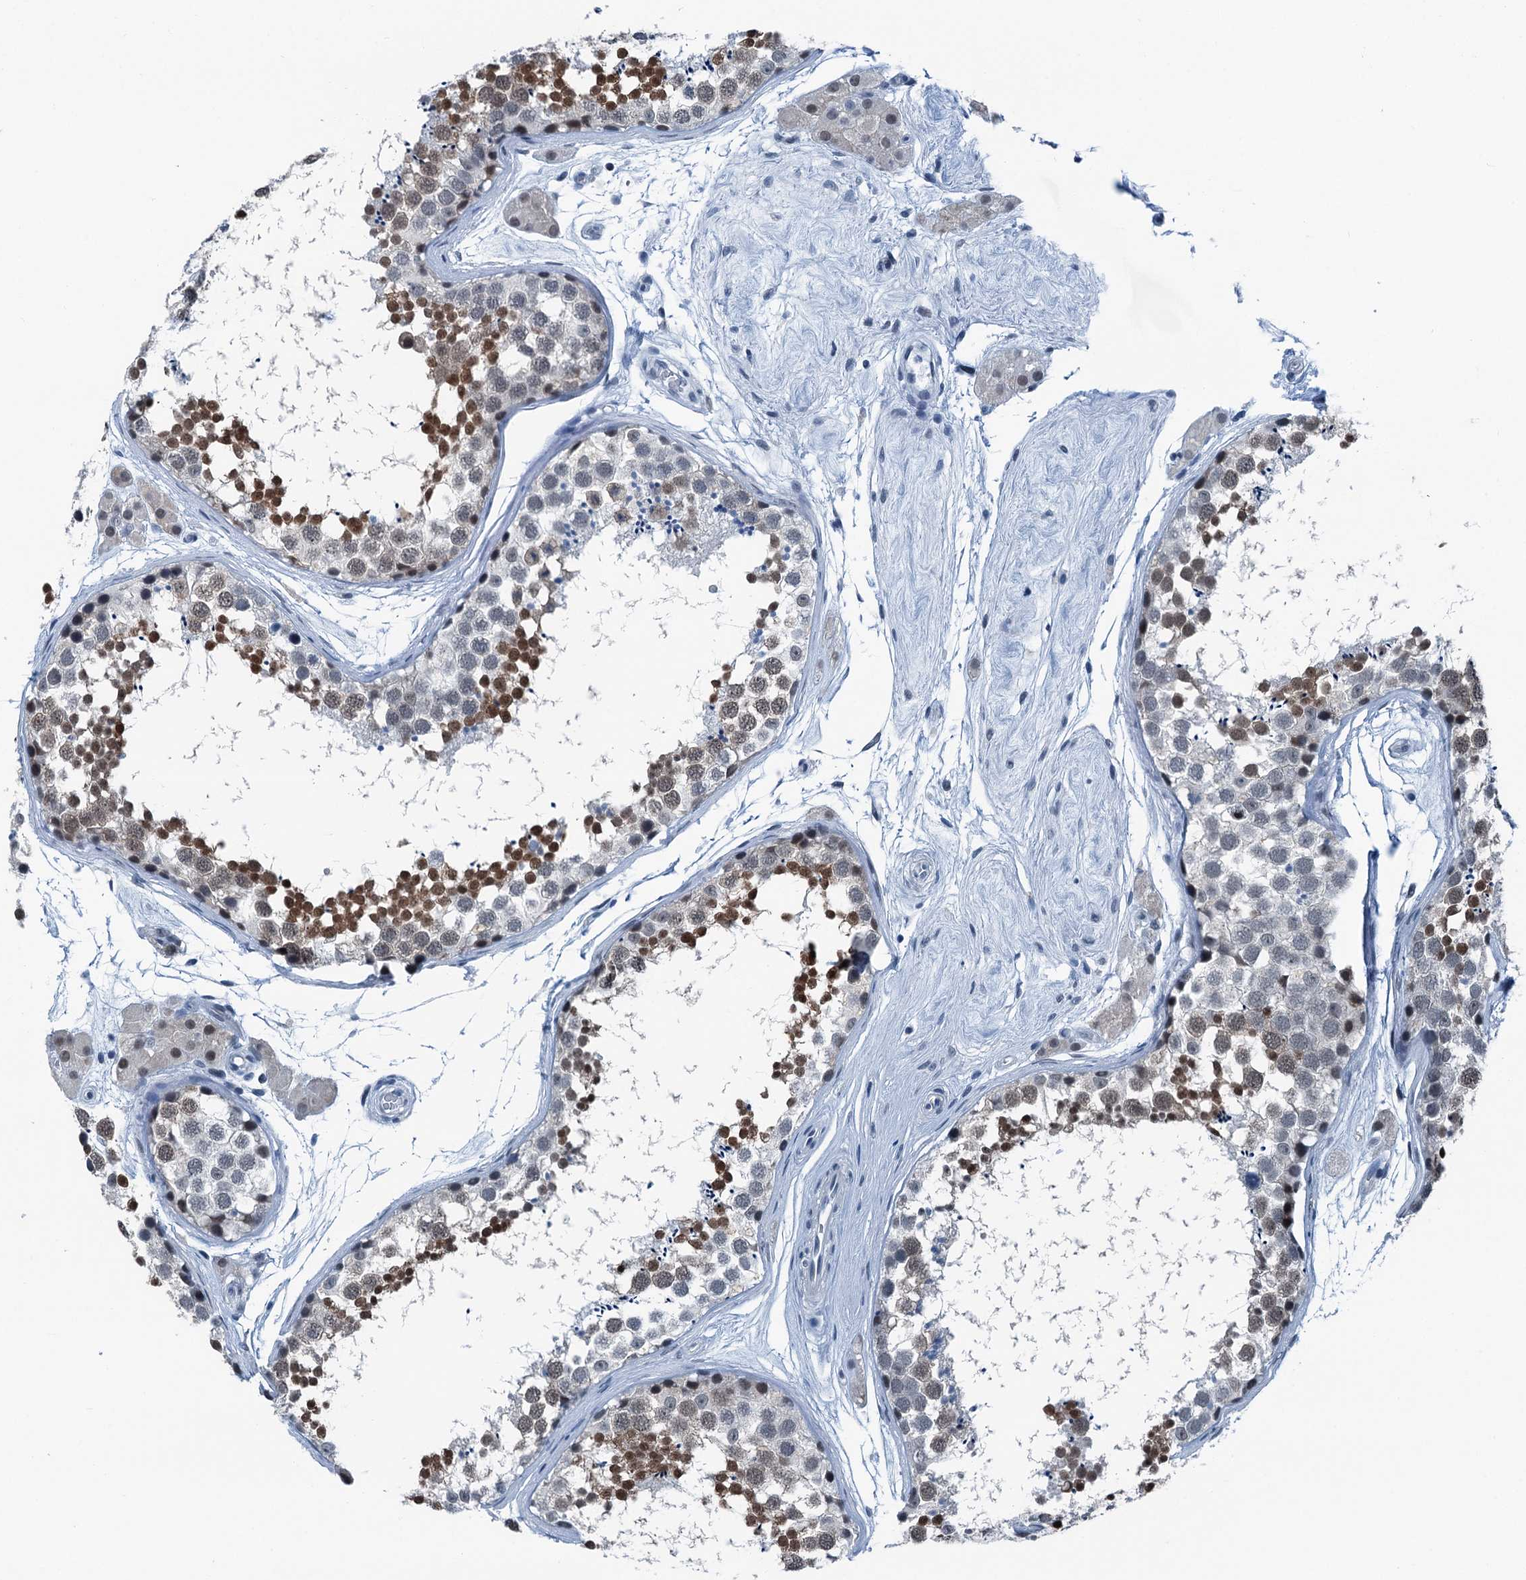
{"staining": {"intensity": "moderate", "quantity": "25%-75%", "location": "nuclear"}, "tissue": "testis", "cell_type": "Cells in seminiferous ducts", "image_type": "normal", "snomed": [{"axis": "morphology", "description": "Normal tissue, NOS"}, {"axis": "topography", "description": "Testis"}], "caption": "Unremarkable testis reveals moderate nuclear expression in about 25%-75% of cells in seminiferous ducts (DAB IHC, brown staining for protein, blue staining for nuclei)..", "gene": "TRPT1", "patient": {"sex": "male", "age": 56}}